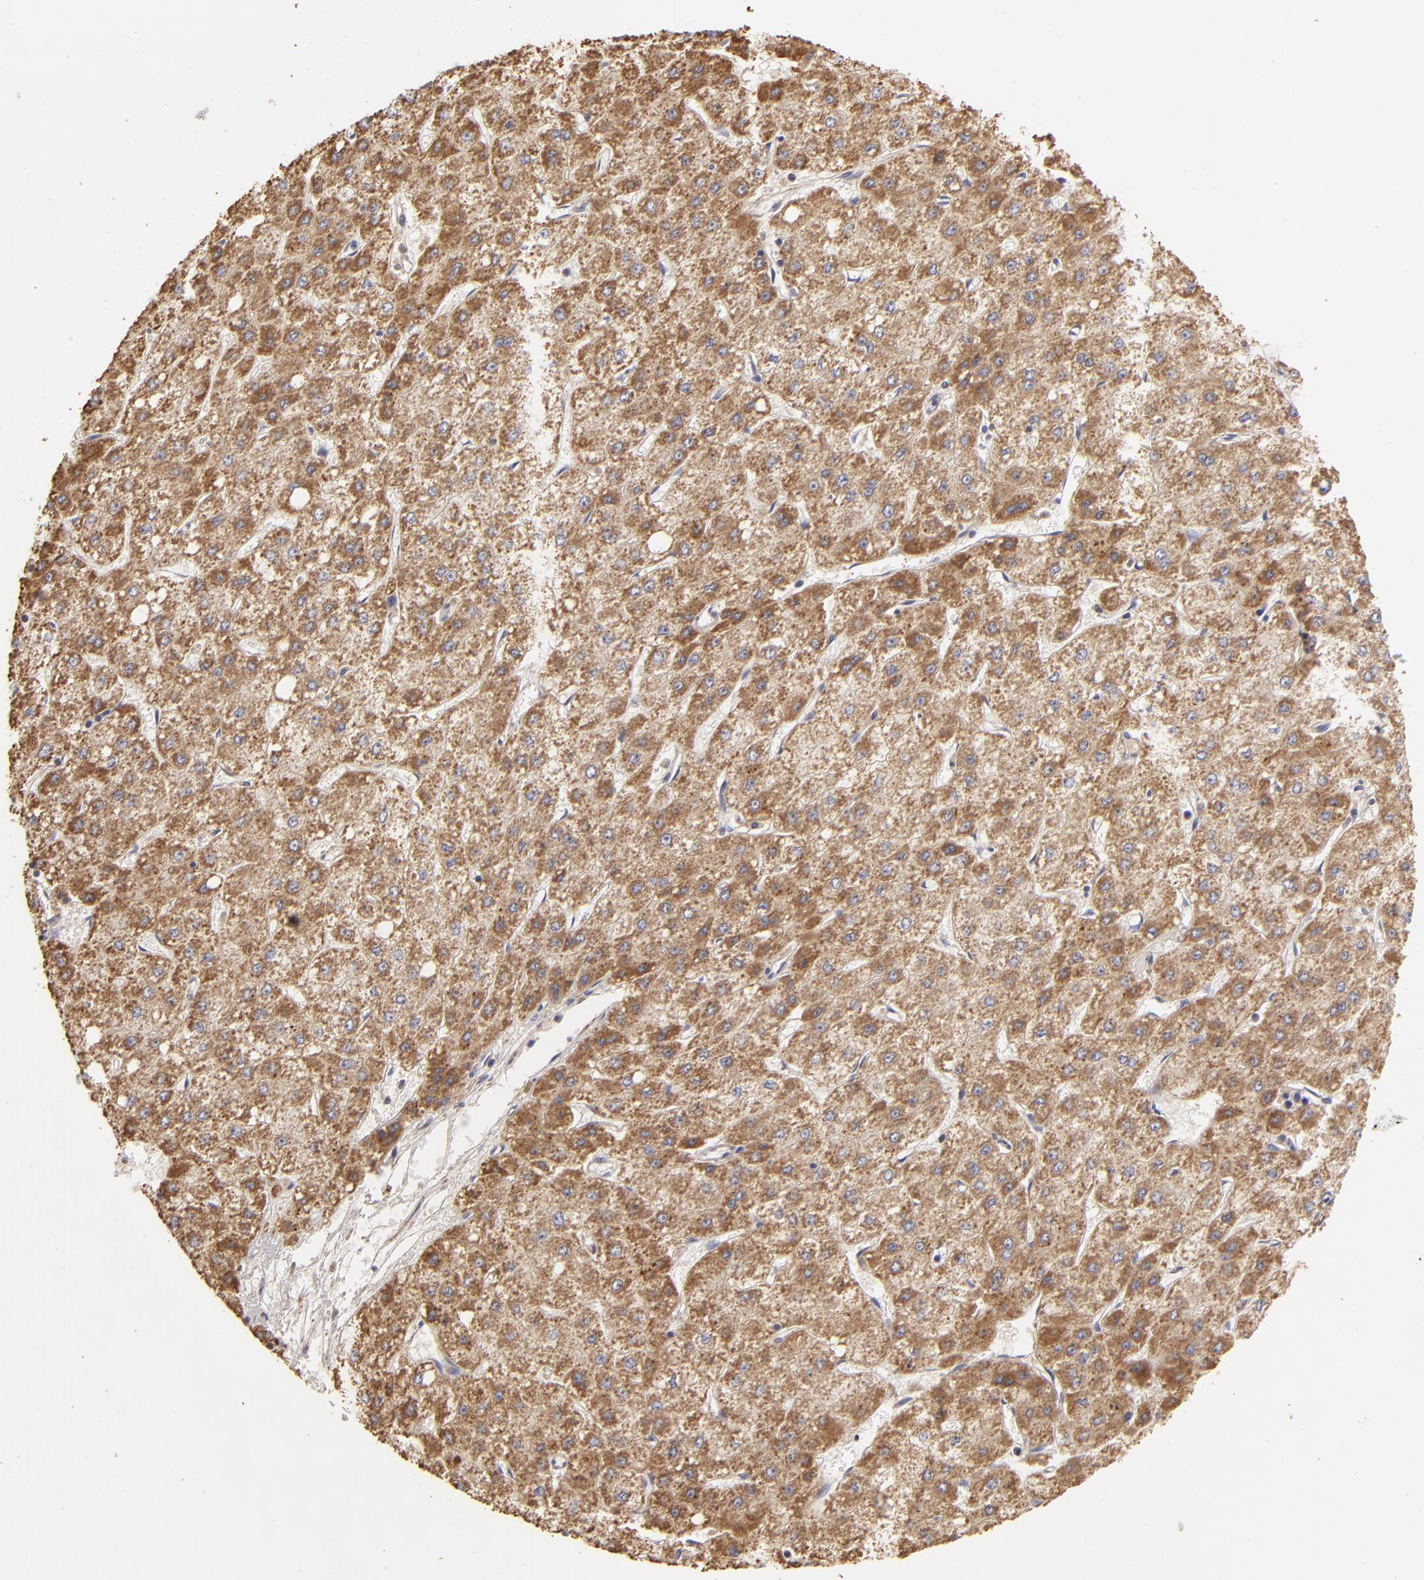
{"staining": {"intensity": "moderate", "quantity": ">75%", "location": "cytoplasmic/membranous"}, "tissue": "liver cancer", "cell_type": "Tumor cells", "image_type": "cancer", "snomed": [{"axis": "morphology", "description": "Carcinoma, Hepatocellular, NOS"}, {"axis": "topography", "description": "Liver"}], "caption": "A brown stain shows moderate cytoplasmic/membranous expression of a protein in hepatocellular carcinoma (liver) tumor cells. Nuclei are stained in blue.", "gene": "CFB", "patient": {"sex": "female", "age": 52}}